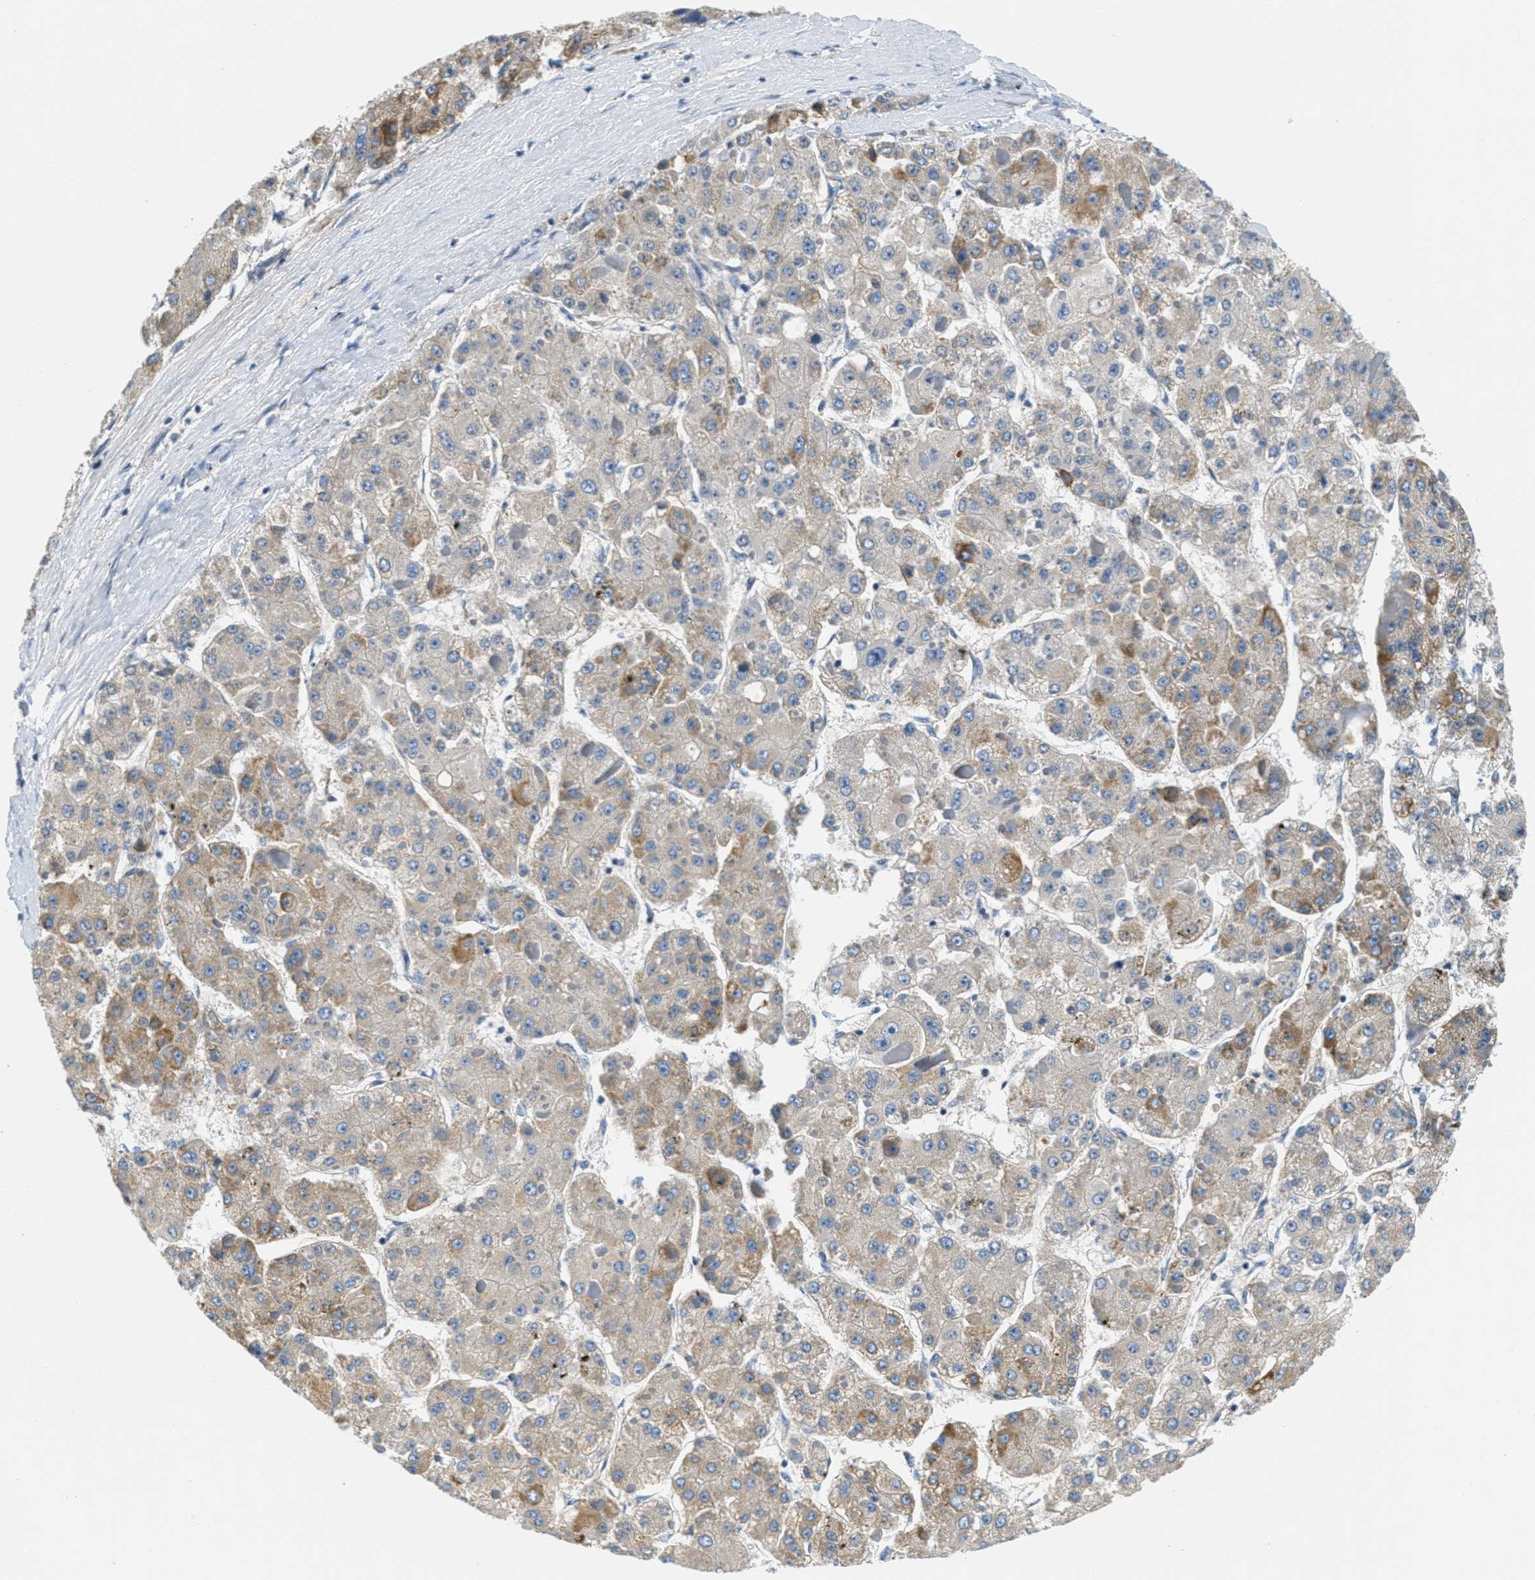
{"staining": {"intensity": "moderate", "quantity": "25%-75%", "location": "cytoplasmic/membranous"}, "tissue": "liver cancer", "cell_type": "Tumor cells", "image_type": "cancer", "snomed": [{"axis": "morphology", "description": "Carcinoma, Hepatocellular, NOS"}, {"axis": "topography", "description": "Liver"}], "caption": "Brown immunohistochemical staining in human liver cancer (hepatocellular carcinoma) demonstrates moderate cytoplasmic/membranous positivity in about 25%-75% of tumor cells.", "gene": "CA4", "patient": {"sex": "female", "age": 73}}